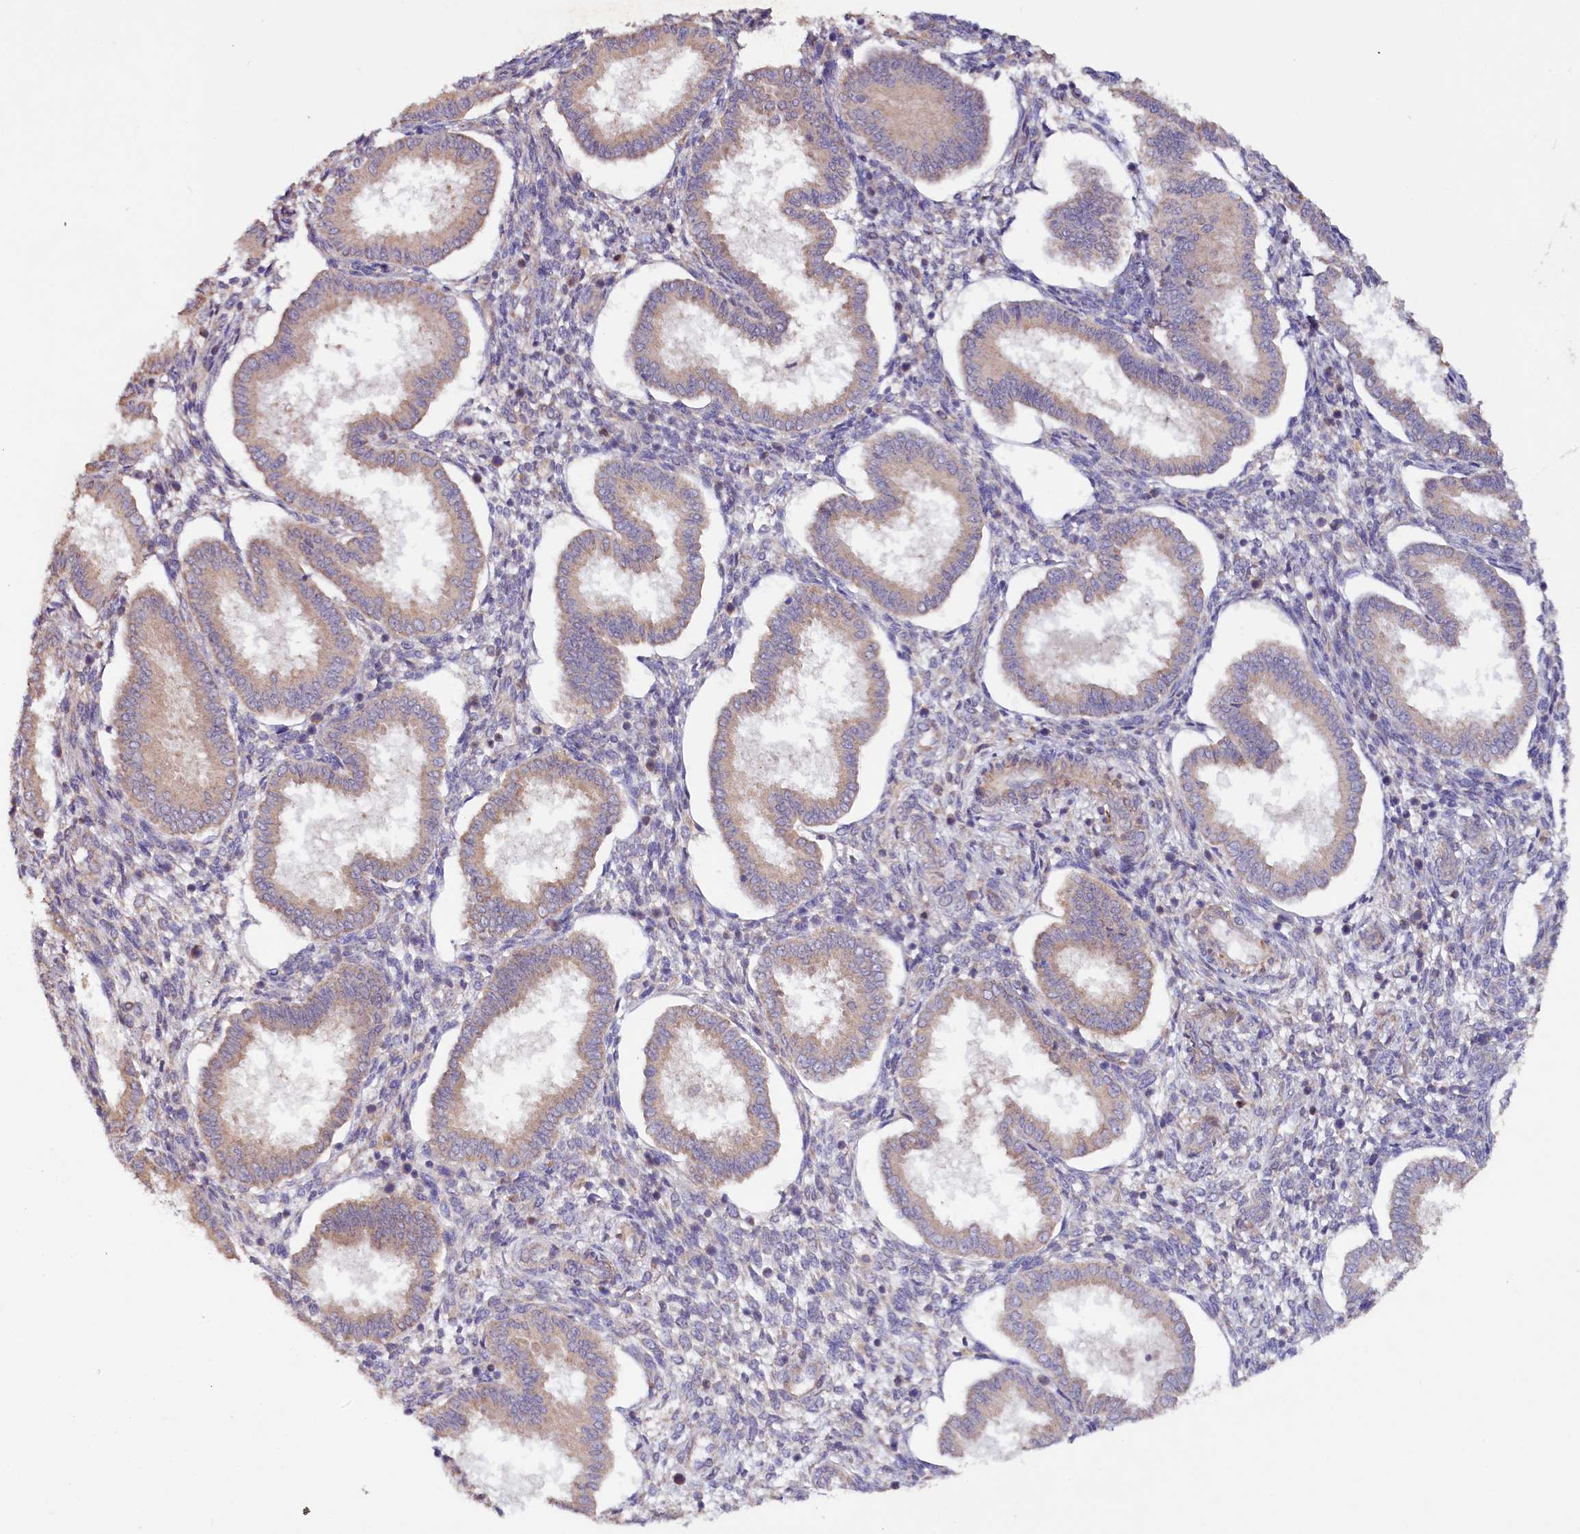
{"staining": {"intensity": "negative", "quantity": "none", "location": "none"}, "tissue": "endometrium", "cell_type": "Cells in endometrial stroma", "image_type": "normal", "snomed": [{"axis": "morphology", "description": "Normal tissue, NOS"}, {"axis": "topography", "description": "Endometrium"}], "caption": "Immunohistochemistry (IHC) image of unremarkable human endometrium stained for a protein (brown), which demonstrates no staining in cells in endometrial stroma.", "gene": "ETFBKMT", "patient": {"sex": "female", "age": 24}}